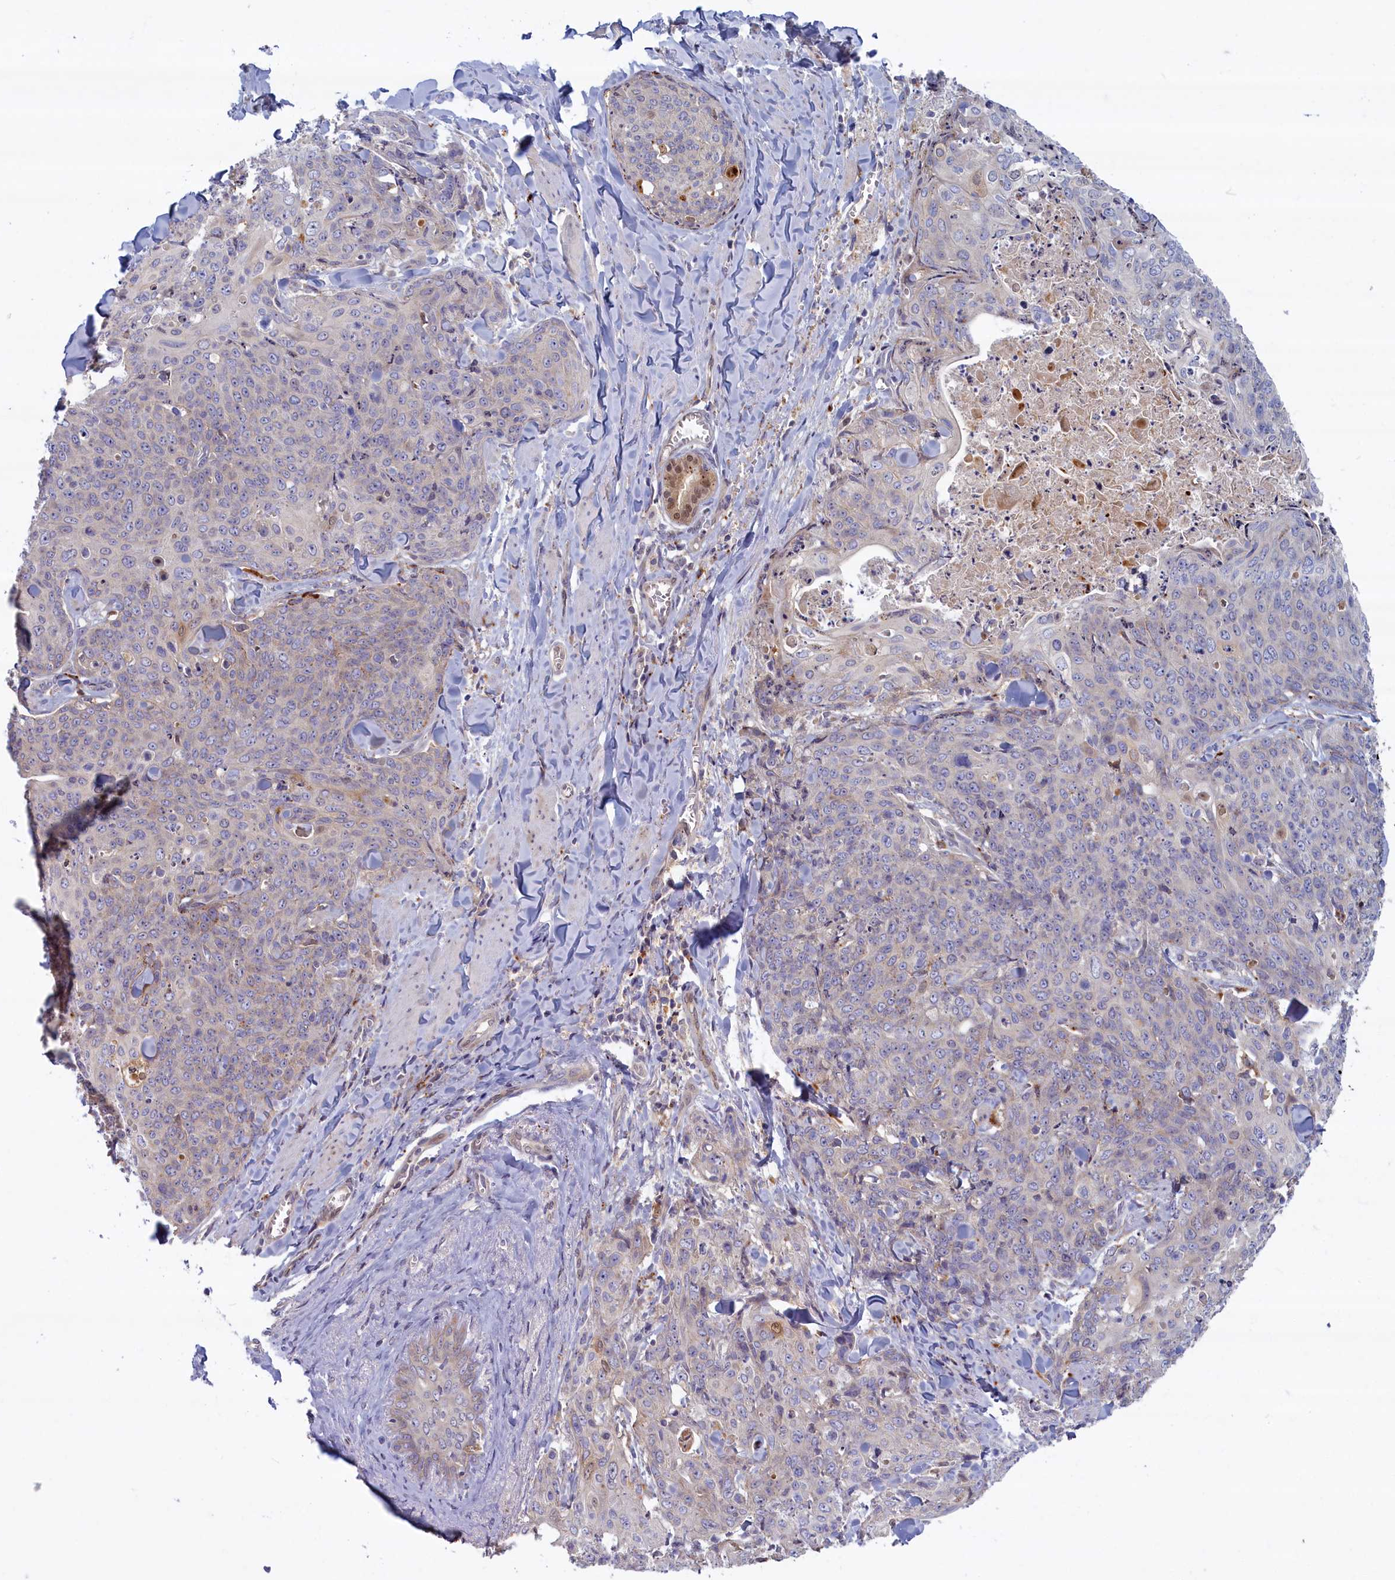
{"staining": {"intensity": "negative", "quantity": "none", "location": "none"}, "tissue": "skin cancer", "cell_type": "Tumor cells", "image_type": "cancer", "snomed": [{"axis": "morphology", "description": "Squamous cell carcinoma, NOS"}, {"axis": "topography", "description": "Skin"}, {"axis": "topography", "description": "Vulva"}], "caption": "Tumor cells are negative for brown protein staining in skin squamous cell carcinoma.", "gene": "FCSK", "patient": {"sex": "female", "age": 85}}